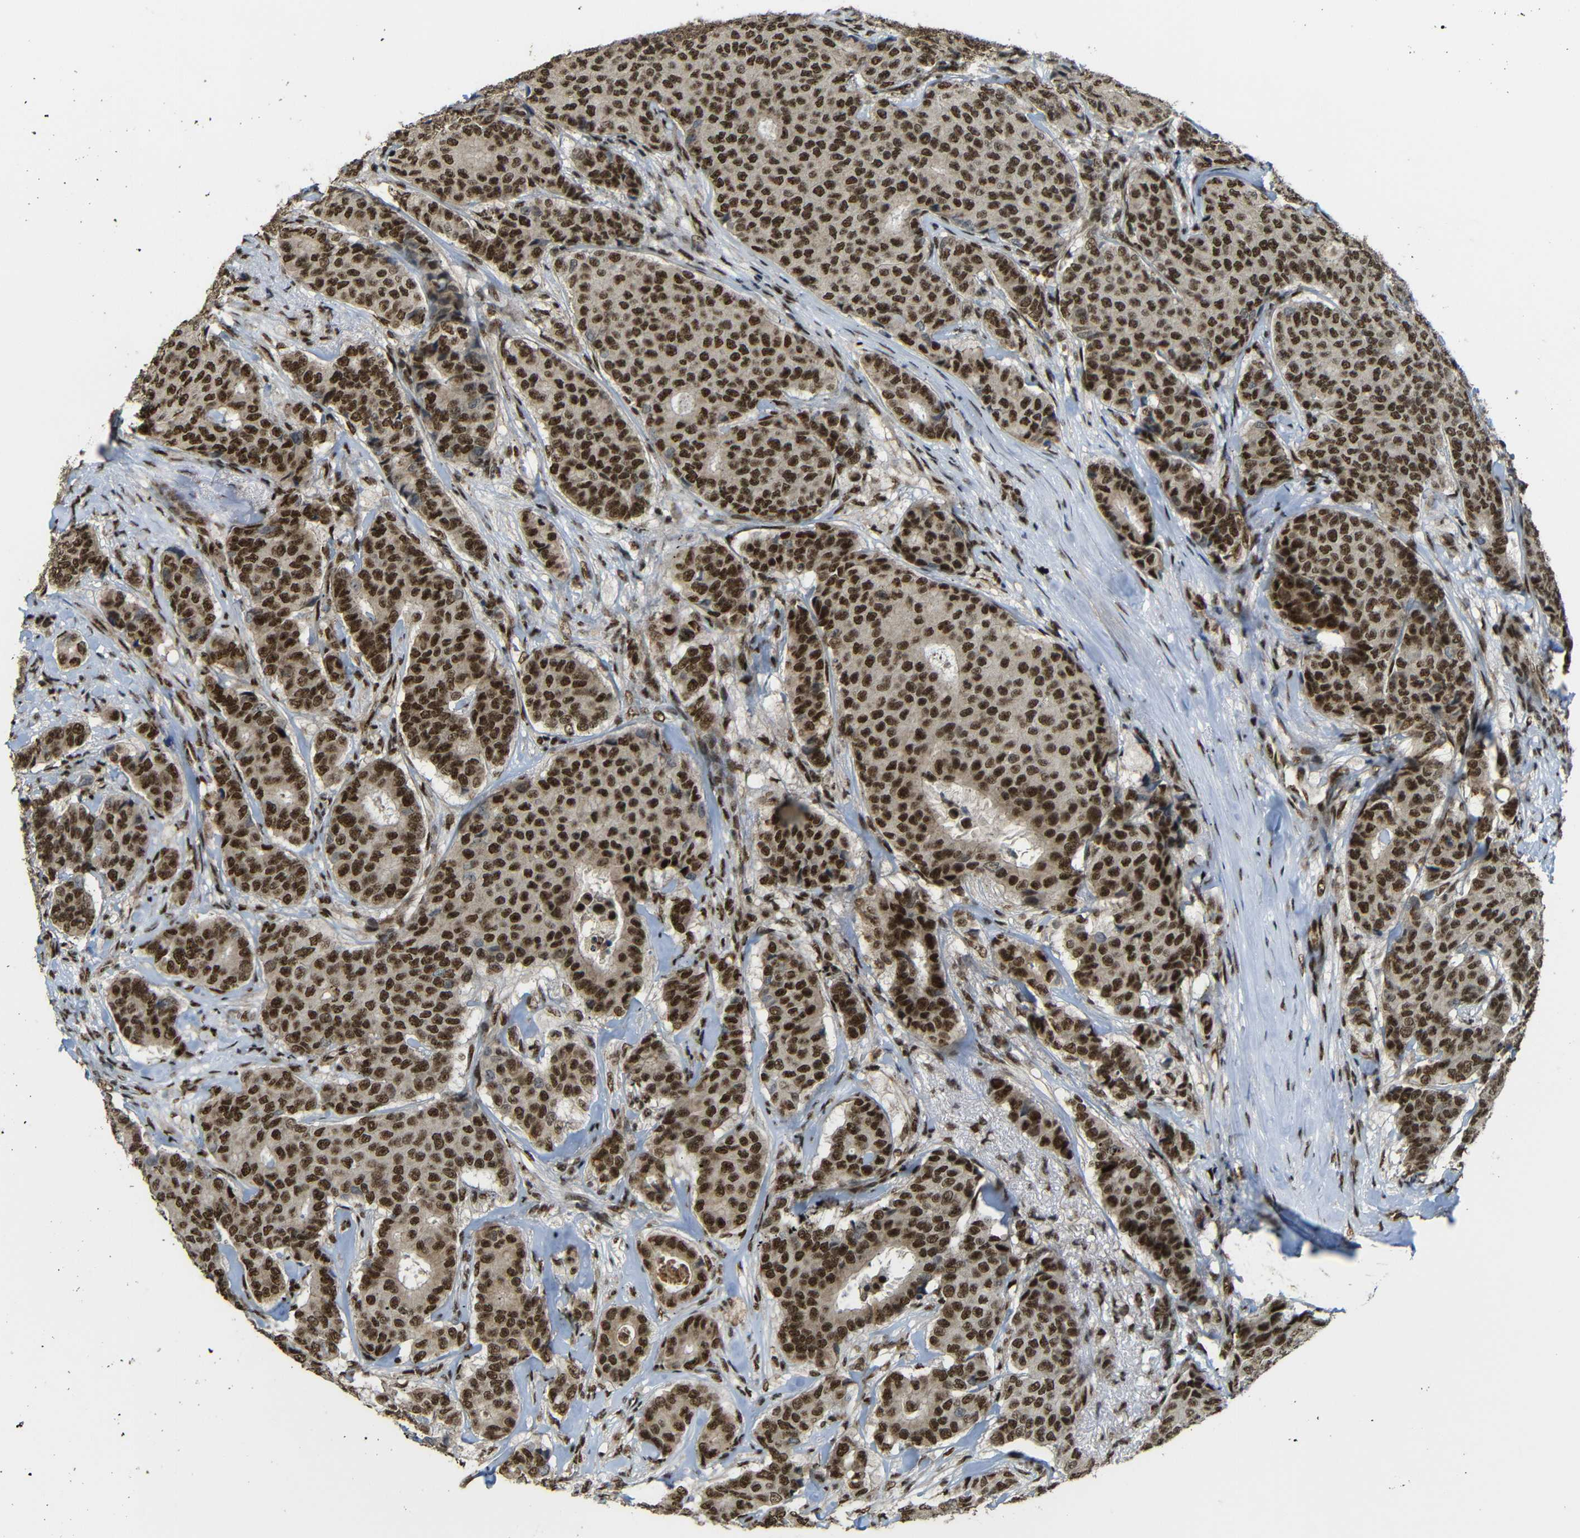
{"staining": {"intensity": "strong", "quantity": ">75%", "location": "cytoplasmic/membranous,nuclear"}, "tissue": "breast cancer", "cell_type": "Tumor cells", "image_type": "cancer", "snomed": [{"axis": "morphology", "description": "Duct carcinoma"}, {"axis": "topography", "description": "Breast"}], "caption": "Intraductal carcinoma (breast) stained for a protein (brown) demonstrates strong cytoplasmic/membranous and nuclear positive positivity in approximately >75% of tumor cells.", "gene": "TCF7L2", "patient": {"sex": "female", "age": 75}}